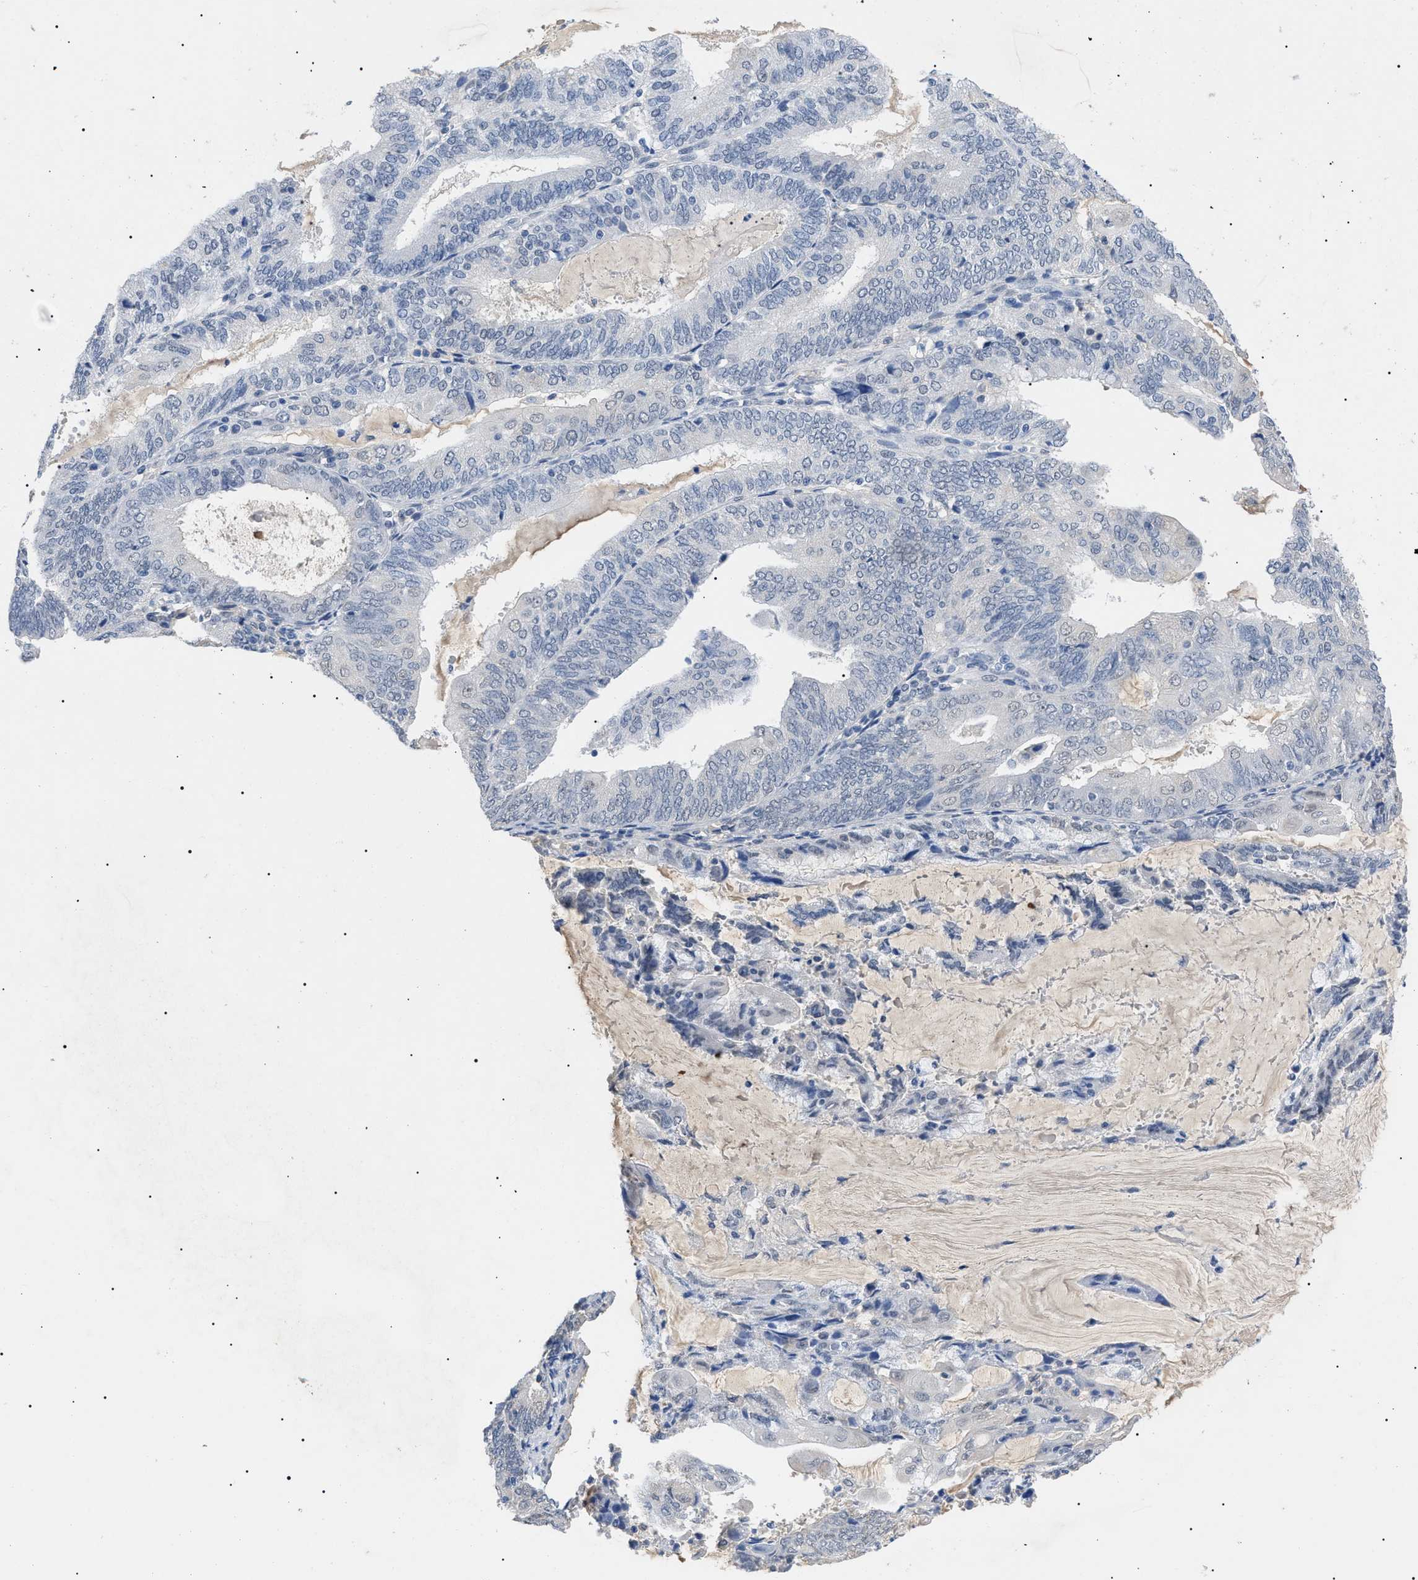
{"staining": {"intensity": "negative", "quantity": "none", "location": "none"}, "tissue": "endometrial cancer", "cell_type": "Tumor cells", "image_type": "cancer", "snomed": [{"axis": "morphology", "description": "Adenocarcinoma, NOS"}, {"axis": "topography", "description": "Endometrium"}], "caption": "Immunohistochemical staining of endometrial cancer reveals no significant positivity in tumor cells.", "gene": "PRRT2", "patient": {"sex": "female", "age": 81}}